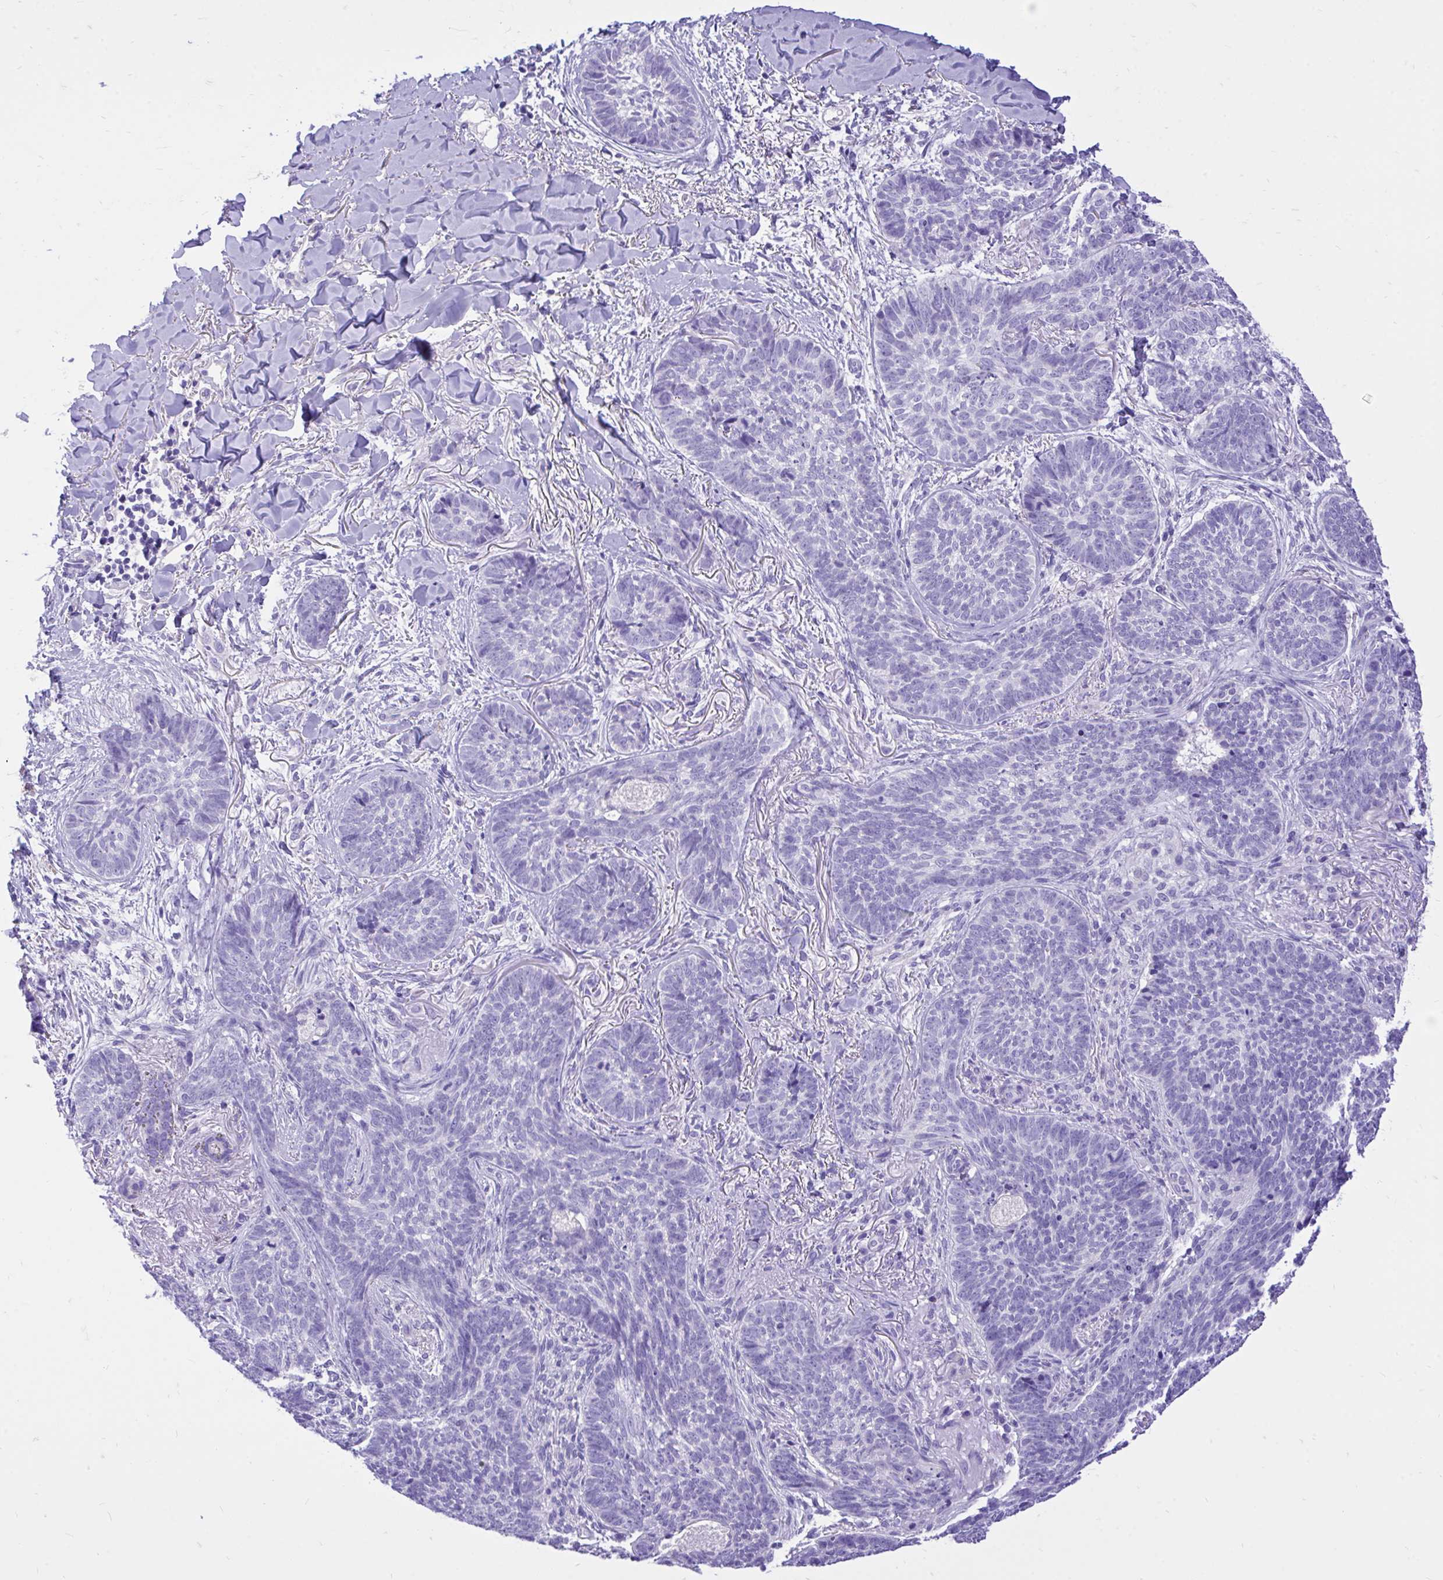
{"staining": {"intensity": "negative", "quantity": "none", "location": "none"}, "tissue": "skin cancer", "cell_type": "Tumor cells", "image_type": "cancer", "snomed": [{"axis": "morphology", "description": "Basal cell carcinoma"}, {"axis": "topography", "description": "Skin"}, {"axis": "topography", "description": "Skin of face"}], "caption": "Immunohistochemistry (IHC) micrograph of neoplastic tissue: skin basal cell carcinoma stained with DAB (3,3'-diaminobenzidine) exhibits no significant protein expression in tumor cells. (Immunohistochemistry, brightfield microscopy, high magnification).", "gene": "MON1A", "patient": {"sex": "male", "age": 88}}